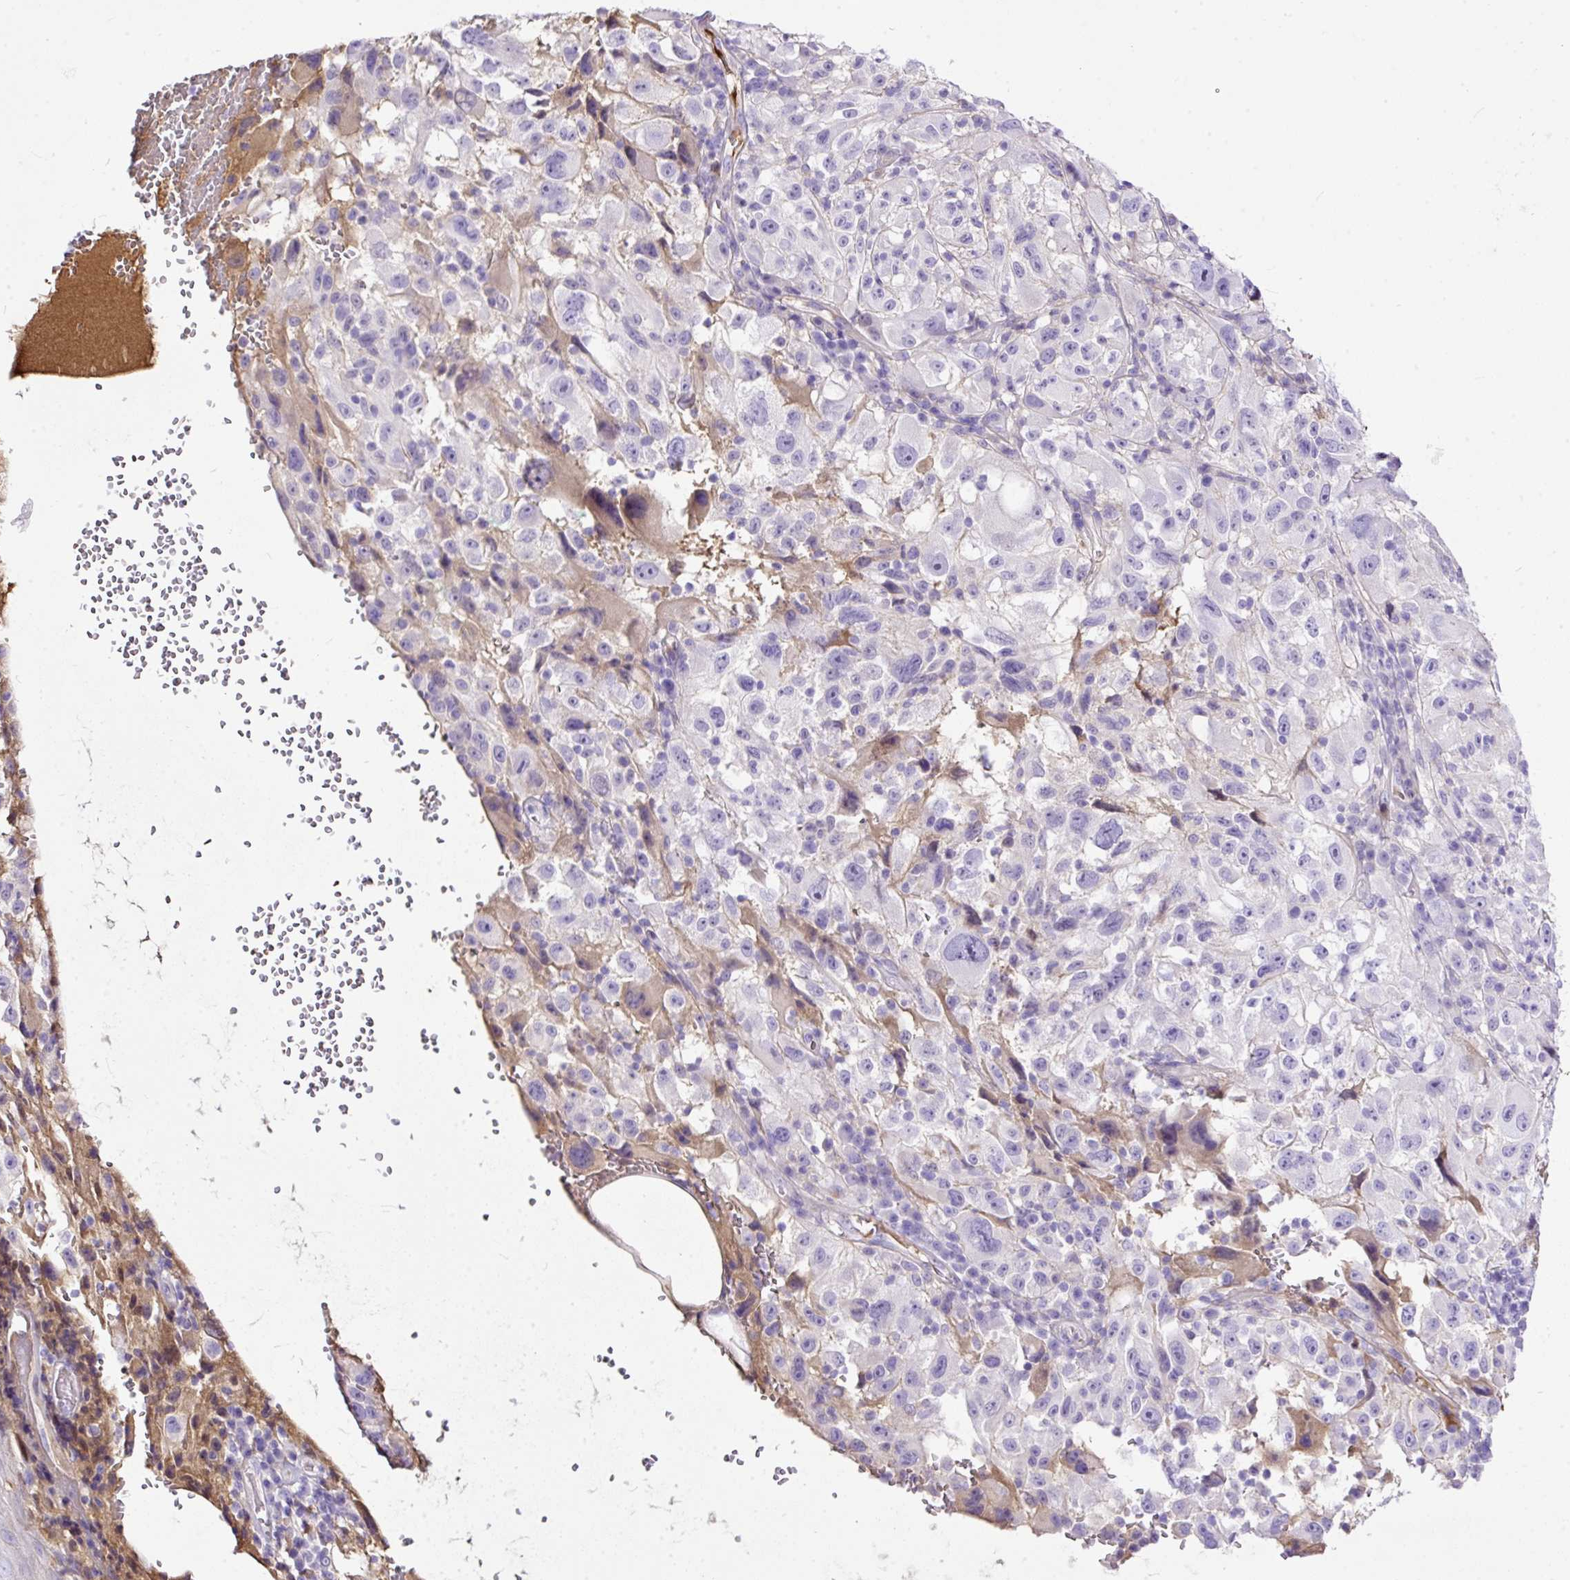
{"staining": {"intensity": "negative", "quantity": "none", "location": "none"}, "tissue": "melanoma", "cell_type": "Tumor cells", "image_type": "cancer", "snomed": [{"axis": "morphology", "description": "Malignant melanoma, NOS"}, {"axis": "topography", "description": "Skin"}], "caption": "Image shows no protein expression in tumor cells of malignant melanoma tissue.", "gene": "CLEC3B", "patient": {"sex": "female", "age": 71}}